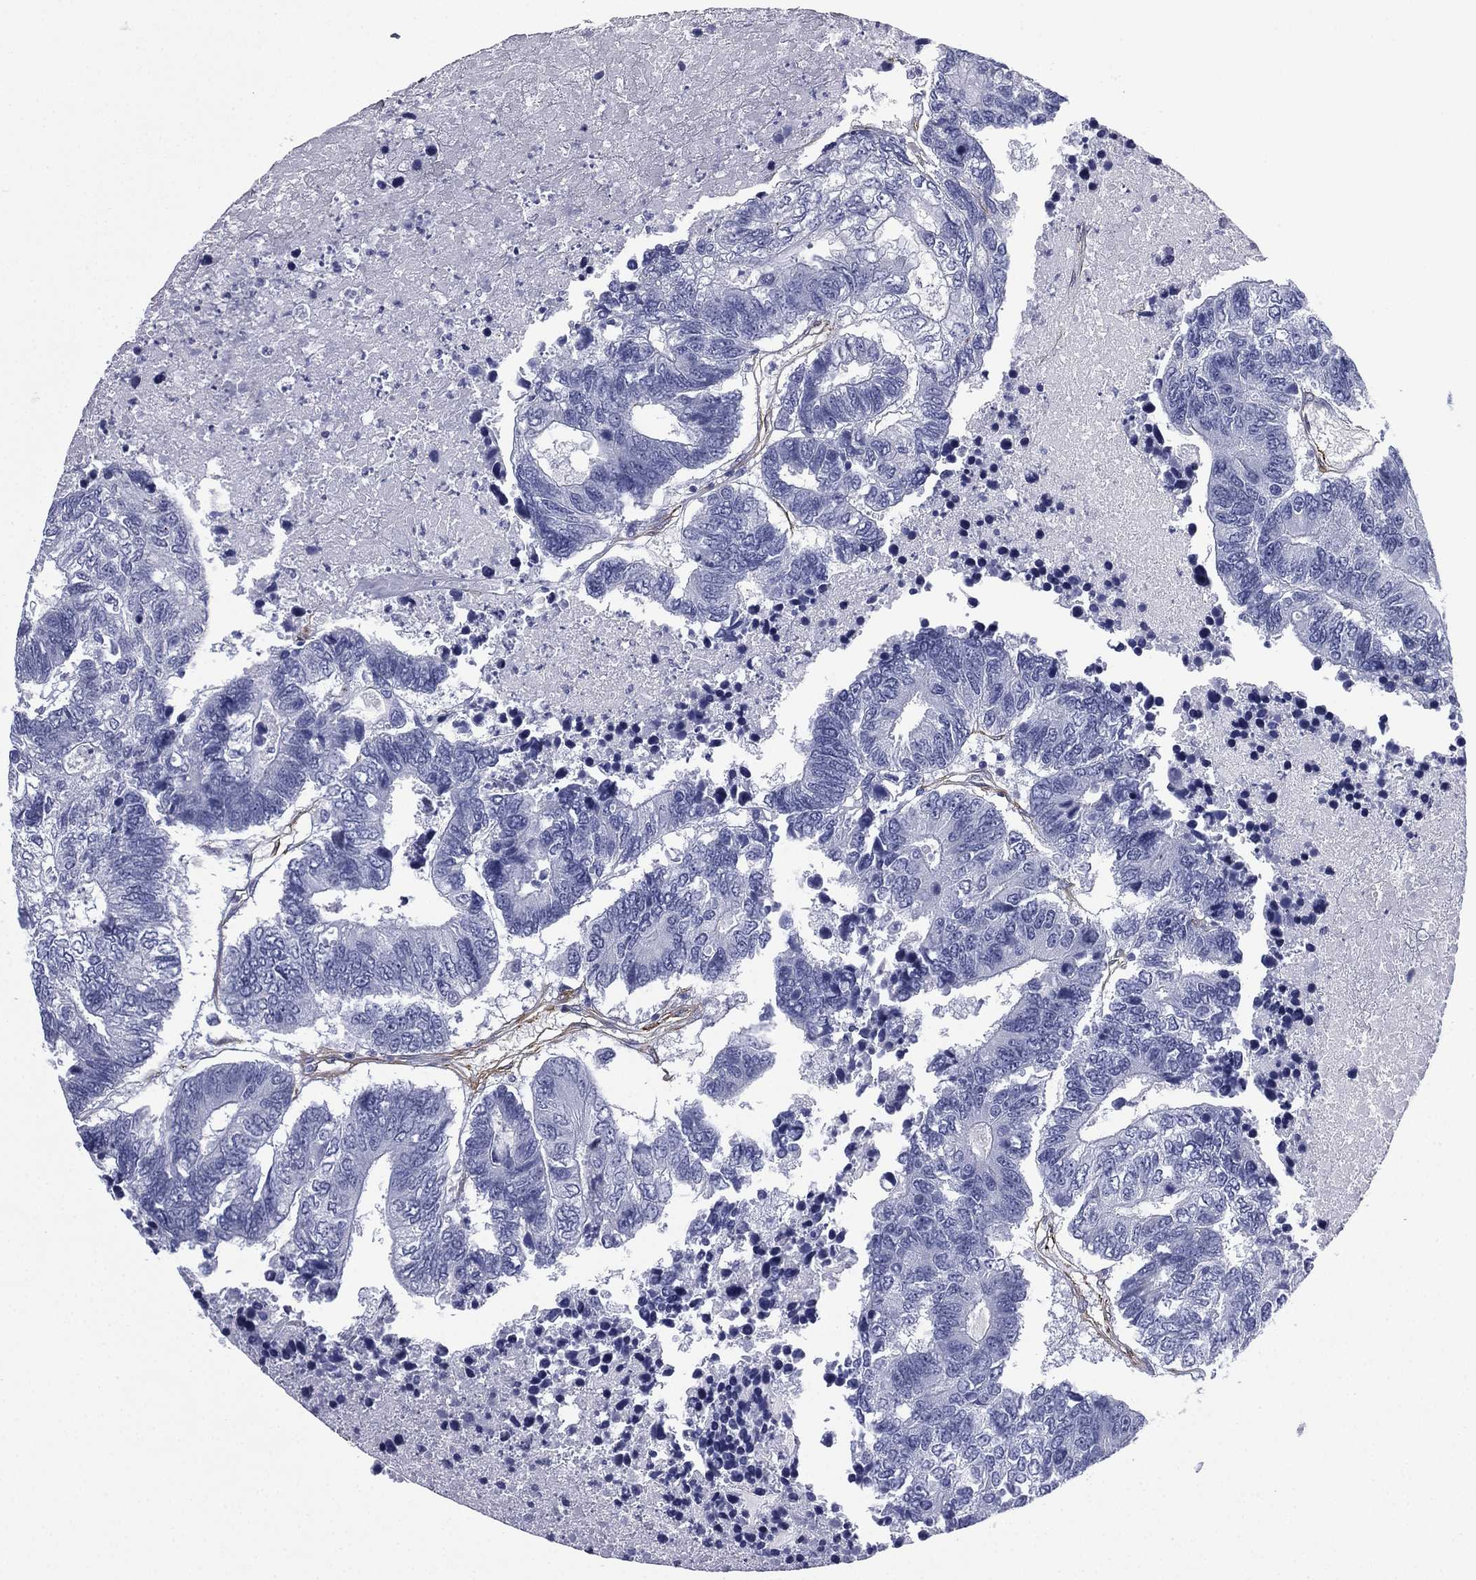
{"staining": {"intensity": "negative", "quantity": "none", "location": "none"}, "tissue": "colorectal cancer", "cell_type": "Tumor cells", "image_type": "cancer", "snomed": [{"axis": "morphology", "description": "Adenocarcinoma, NOS"}, {"axis": "topography", "description": "Colon"}], "caption": "Immunohistochemistry of colorectal cancer reveals no positivity in tumor cells.", "gene": "CAVIN3", "patient": {"sex": "female", "age": 48}}